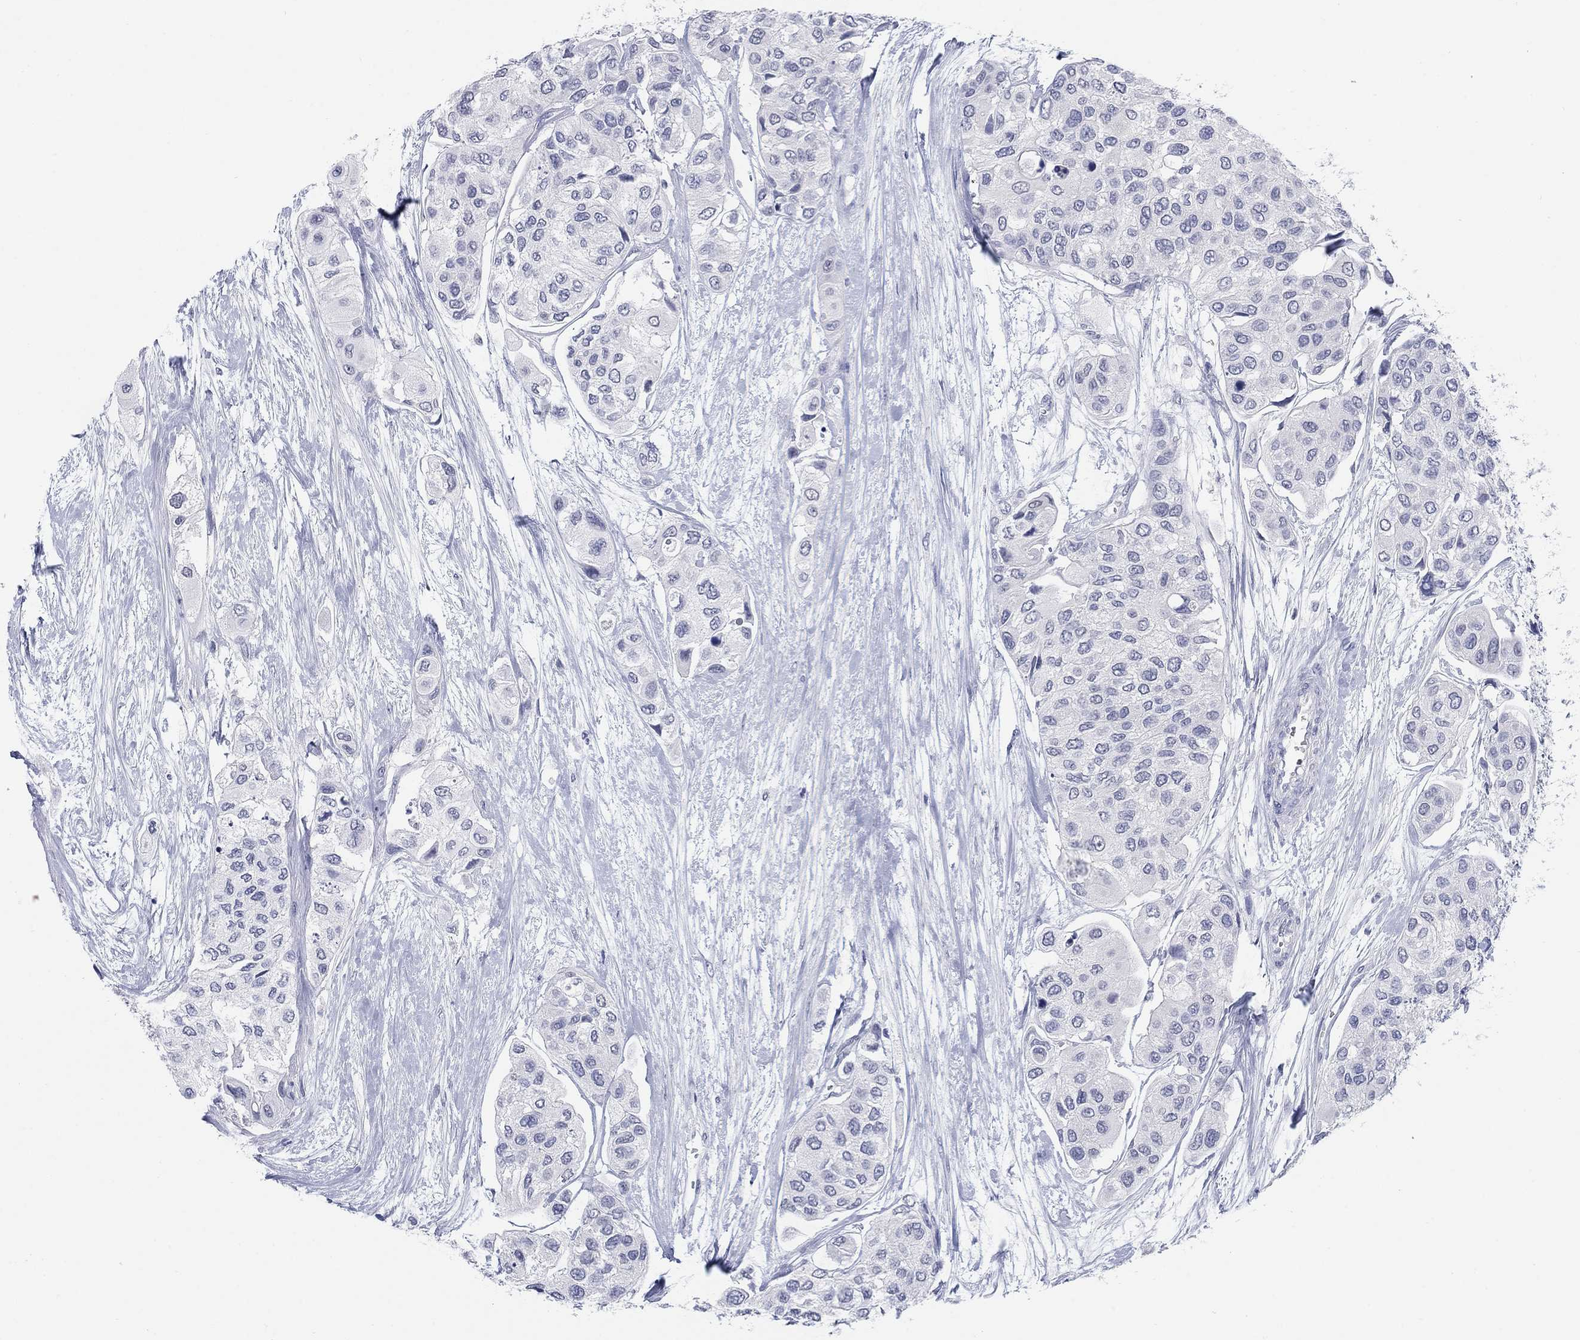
{"staining": {"intensity": "negative", "quantity": "none", "location": "none"}, "tissue": "urothelial cancer", "cell_type": "Tumor cells", "image_type": "cancer", "snomed": [{"axis": "morphology", "description": "Urothelial carcinoma, High grade"}, {"axis": "topography", "description": "Urinary bladder"}], "caption": "This is a histopathology image of immunohistochemistry (IHC) staining of urothelial carcinoma (high-grade), which shows no positivity in tumor cells.", "gene": "ATP6V1G2", "patient": {"sex": "male", "age": 77}}